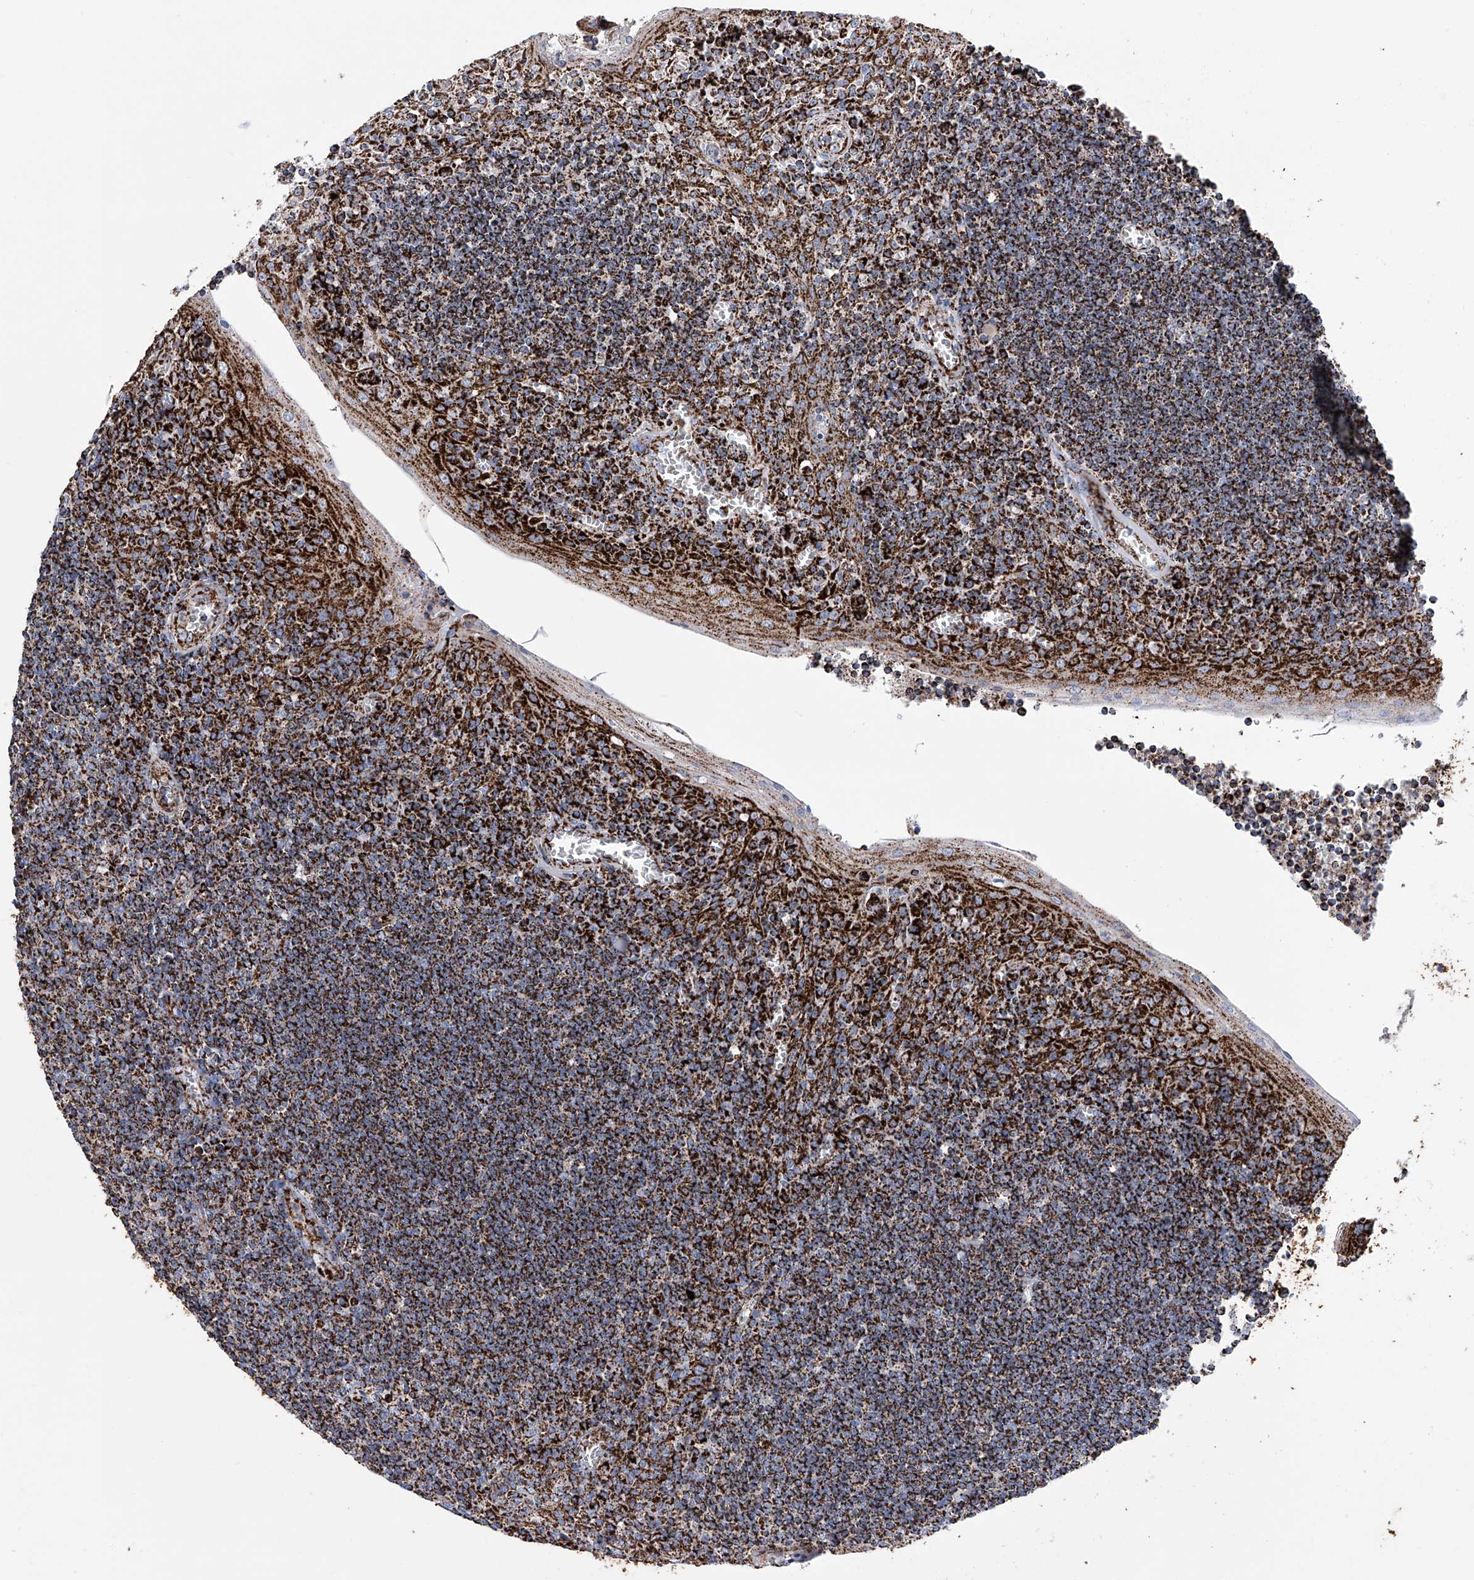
{"staining": {"intensity": "strong", "quantity": ">75%", "location": "cytoplasmic/membranous"}, "tissue": "tonsil", "cell_type": "Germinal center cells", "image_type": "normal", "snomed": [{"axis": "morphology", "description": "Normal tissue, NOS"}, {"axis": "topography", "description": "Tonsil"}], "caption": "Immunohistochemistry staining of benign tonsil, which reveals high levels of strong cytoplasmic/membranous positivity in approximately >75% of germinal center cells indicating strong cytoplasmic/membranous protein expression. The staining was performed using DAB (brown) for protein detection and nuclei were counterstained in hematoxylin (blue).", "gene": "ATP5PF", "patient": {"sex": "male", "age": 27}}